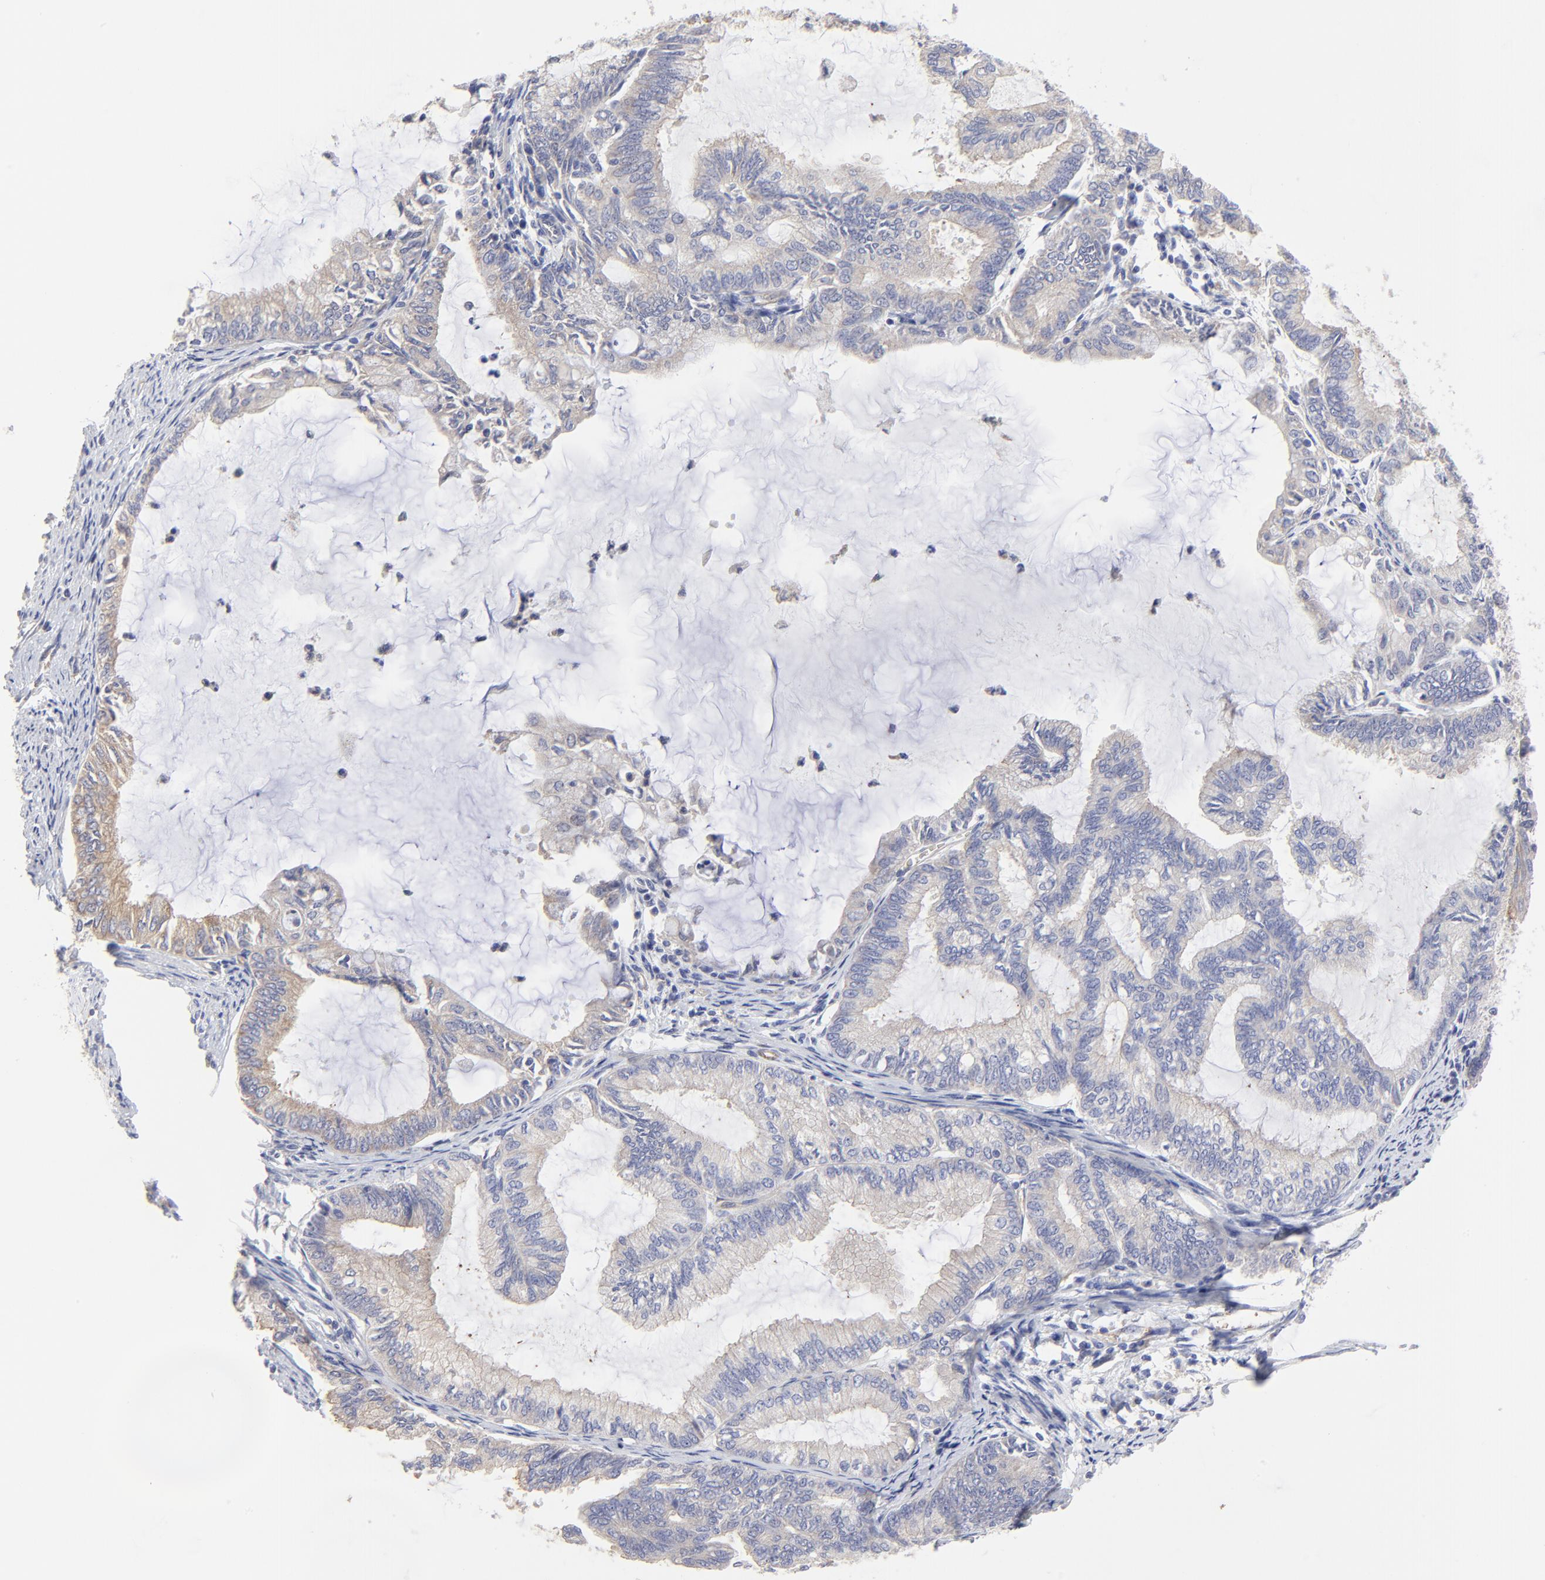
{"staining": {"intensity": "weak", "quantity": "<25%", "location": "cytoplasmic/membranous"}, "tissue": "endometrial cancer", "cell_type": "Tumor cells", "image_type": "cancer", "snomed": [{"axis": "morphology", "description": "Adenocarcinoma, NOS"}, {"axis": "topography", "description": "Endometrium"}], "caption": "DAB immunohistochemical staining of endometrial cancer (adenocarcinoma) shows no significant expression in tumor cells.", "gene": "SULF2", "patient": {"sex": "female", "age": 86}}